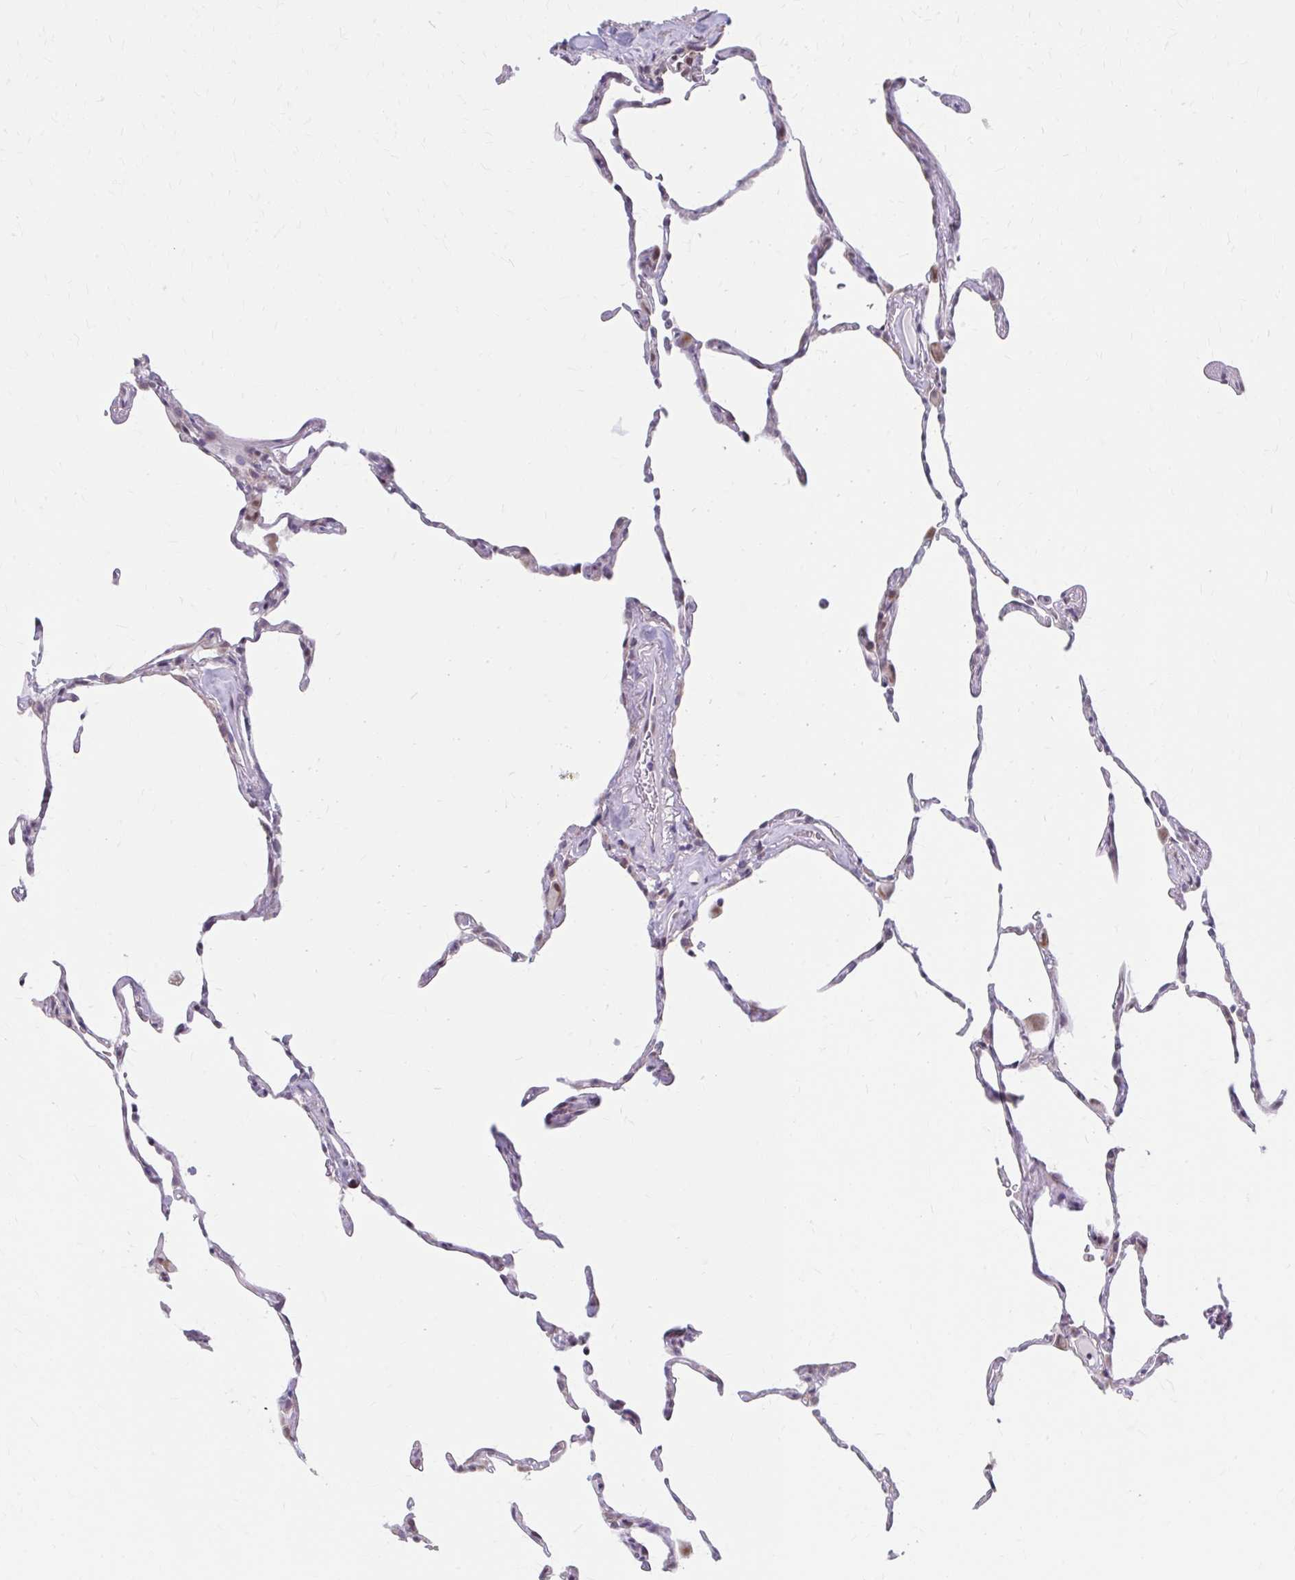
{"staining": {"intensity": "weak", "quantity": "<25%", "location": "cytoplasmic/membranous"}, "tissue": "lung", "cell_type": "Alveolar cells", "image_type": "normal", "snomed": [{"axis": "morphology", "description": "Normal tissue, NOS"}, {"axis": "topography", "description": "Lung"}], "caption": "DAB immunohistochemical staining of normal lung reveals no significant expression in alveolar cells.", "gene": "BEAN1", "patient": {"sex": "female", "age": 57}}